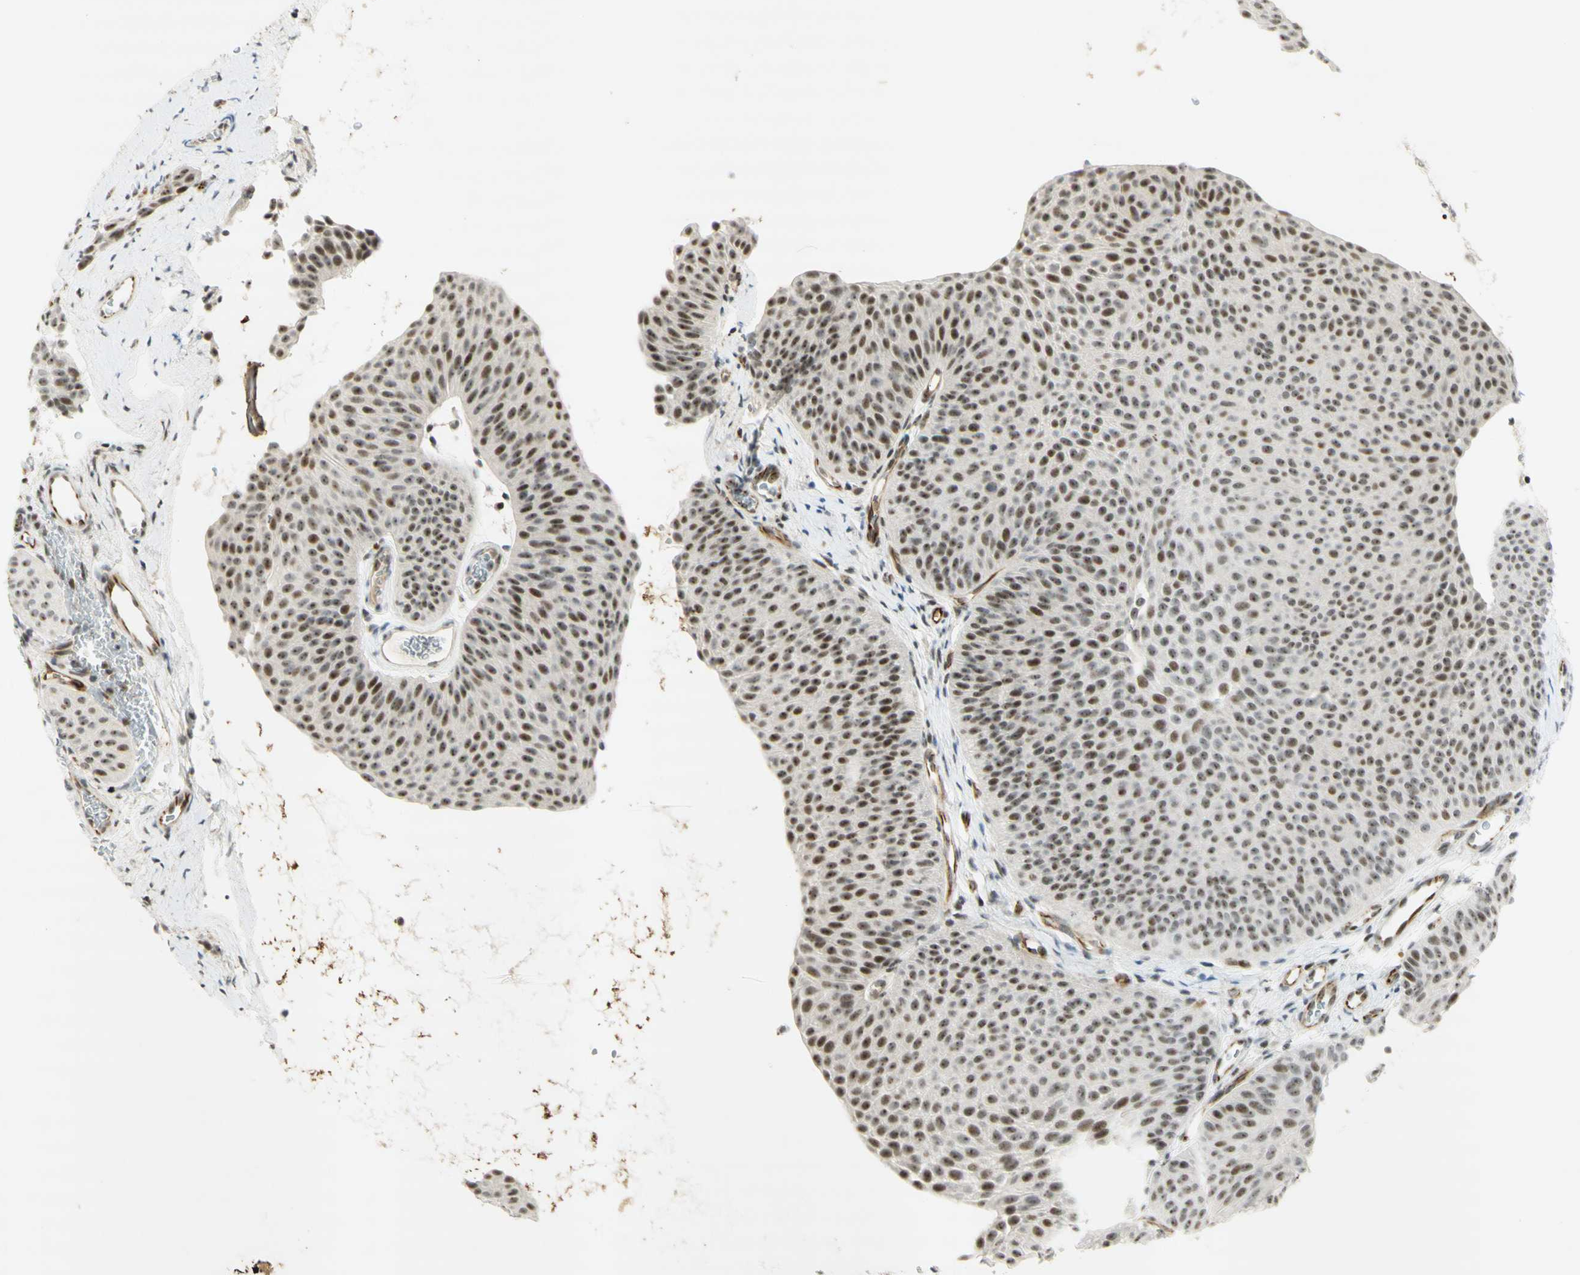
{"staining": {"intensity": "moderate", "quantity": ">75%", "location": "nuclear"}, "tissue": "urothelial cancer", "cell_type": "Tumor cells", "image_type": "cancer", "snomed": [{"axis": "morphology", "description": "Urothelial carcinoma, Low grade"}, {"axis": "topography", "description": "Urinary bladder"}], "caption": "A micrograph showing moderate nuclear positivity in about >75% of tumor cells in urothelial carcinoma (low-grade), as visualized by brown immunohistochemical staining.", "gene": "IRF1", "patient": {"sex": "female", "age": 60}}